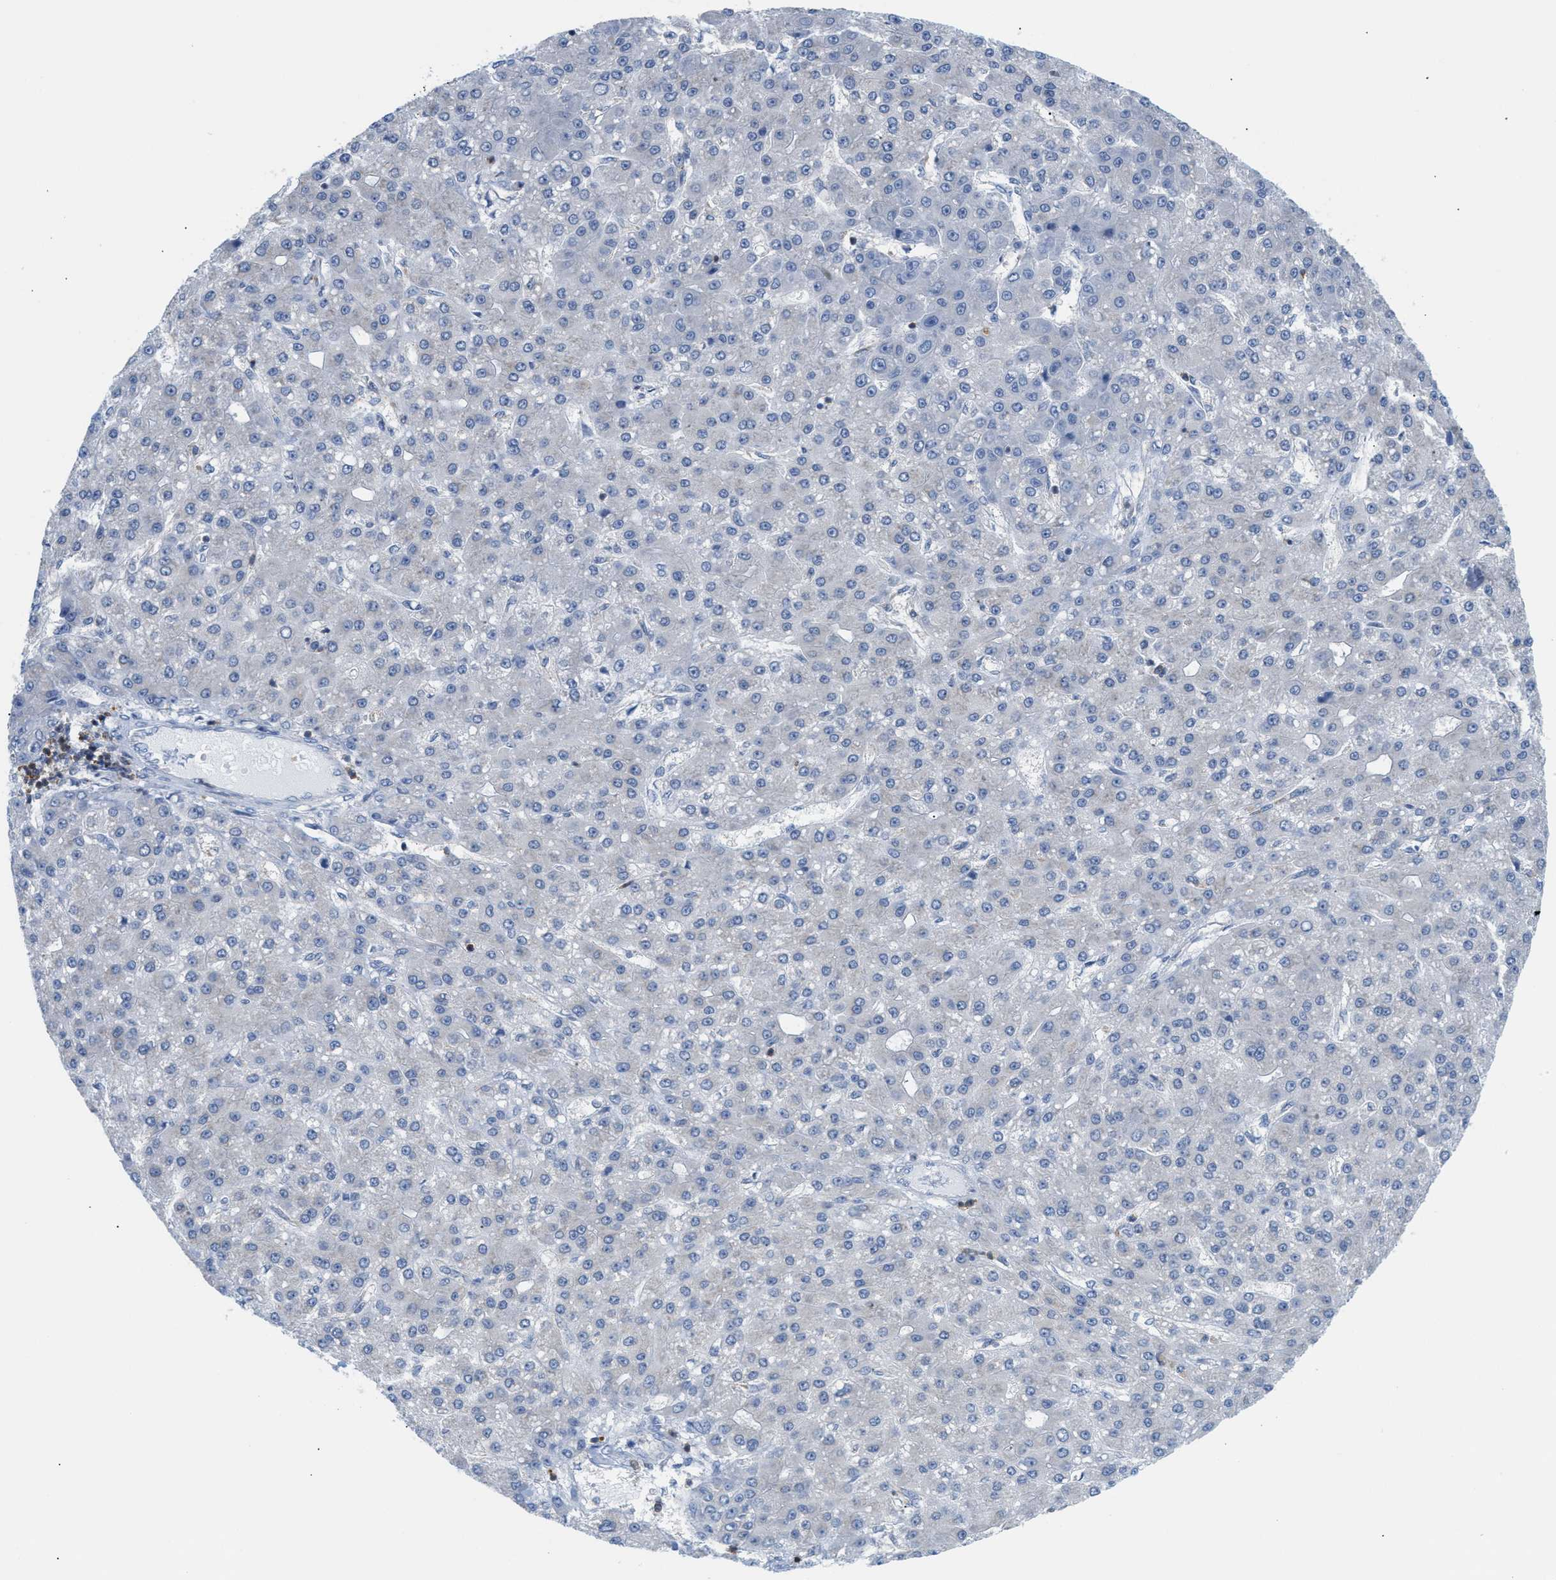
{"staining": {"intensity": "negative", "quantity": "none", "location": "none"}, "tissue": "liver cancer", "cell_type": "Tumor cells", "image_type": "cancer", "snomed": [{"axis": "morphology", "description": "Carcinoma, Hepatocellular, NOS"}, {"axis": "topography", "description": "Liver"}], "caption": "Micrograph shows no significant protein staining in tumor cells of hepatocellular carcinoma (liver). (Stains: DAB (3,3'-diaminobenzidine) immunohistochemistry with hematoxylin counter stain, Microscopy: brightfield microscopy at high magnification).", "gene": "IL16", "patient": {"sex": "male", "age": 67}}